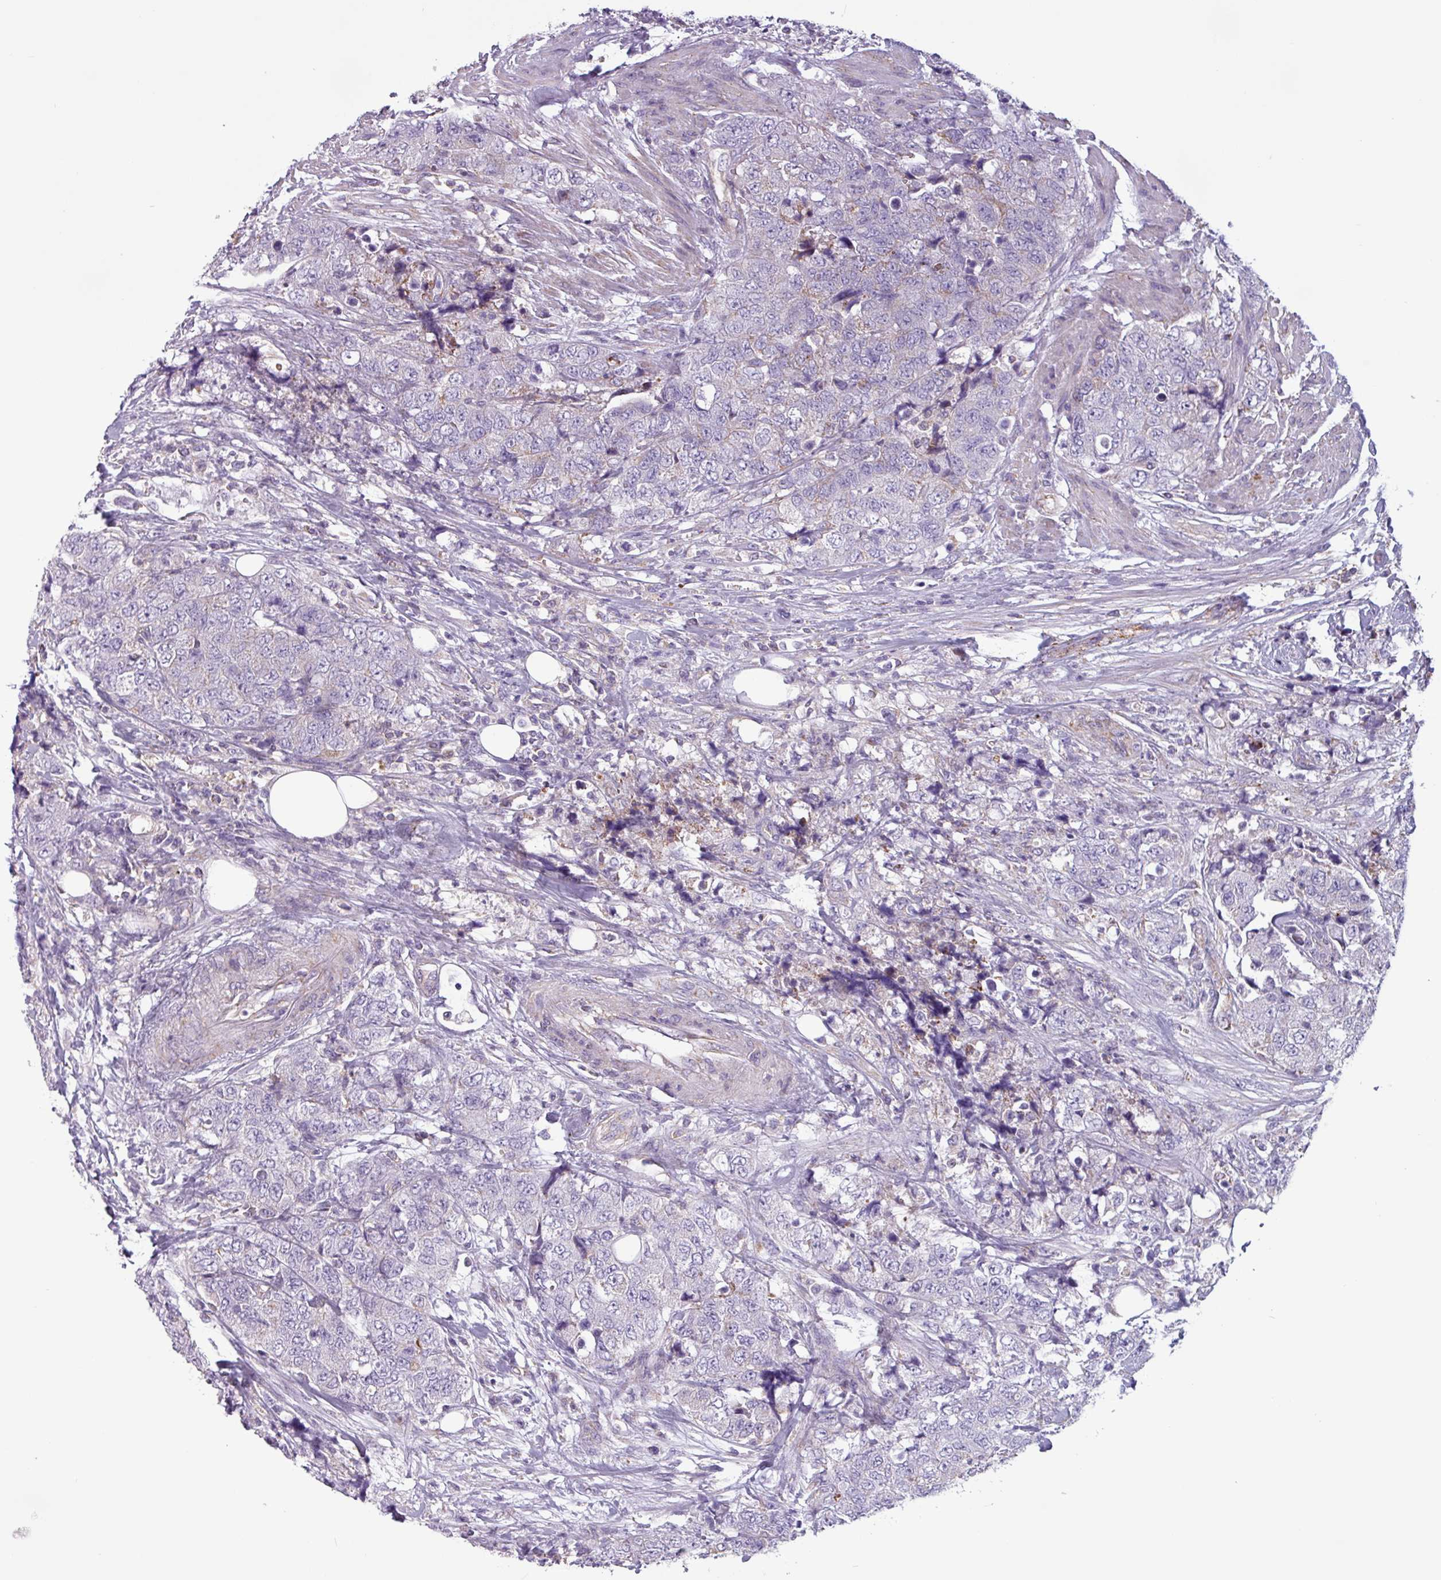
{"staining": {"intensity": "negative", "quantity": "none", "location": "none"}, "tissue": "urothelial cancer", "cell_type": "Tumor cells", "image_type": "cancer", "snomed": [{"axis": "morphology", "description": "Urothelial carcinoma, High grade"}, {"axis": "topography", "description": "Urinary bladder"}], "caption": "IHC of urothelial cancer shows no staining in tumor cells. The staining was performed using DAB (3,3'-diaminobenzidine) to visualize the protein expression in brown, while the nuclei were stained in blue with hematoxylin (Magnification: 20x).", "gene": "CAMK1", "patient": {"sex": "female", "age": 78}}